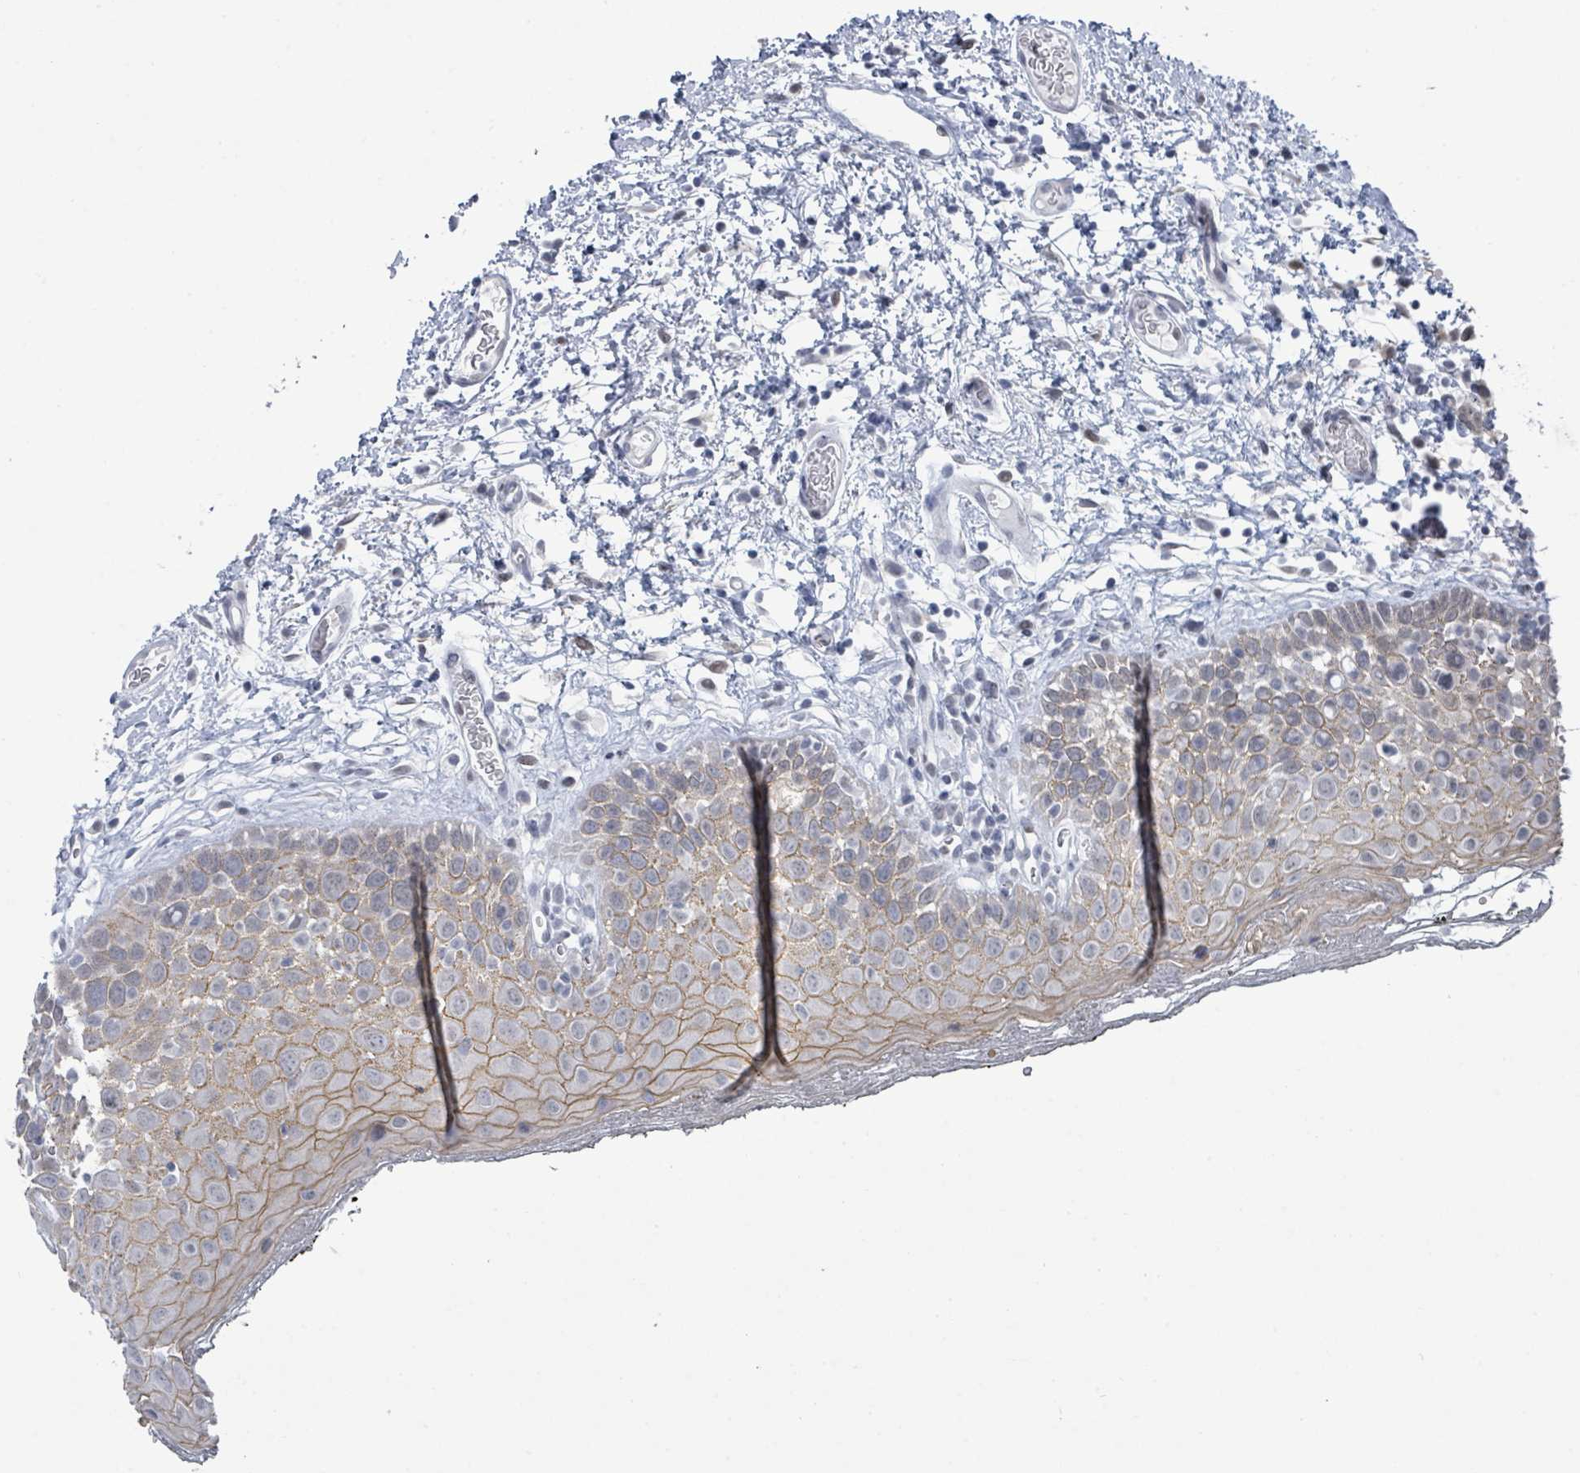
{"staining": {"intensity": "moderate", "quantity": "<25%", "location": "cytoplasmic/membranous"}, "tissue": "oral mucosa", "cell_type": "Squamous epithelial cells", "image_type": "normal", "snomed": [{"axis": "morphology", "description": "Normal tissue, NOS"}, {"axis": "morphology", "description": "Squamous cell carcinoma, NOS"}, {"axis": "topography", "description": "Oral tissue"}, {"axis": "topography", "description": "Tounge, NOS"}, {"axis": "topography", "description": "Head-Neck"}], "caption": "Protein staining by IHC reveals moderate cytoplasmic/membranous expression in about <25% of squamous epithelial cells in normal oral mucosa. (DAB (3,3'-diaminobenzidine) = brown stain, brightfield microscopy at high magnification).", "gene": "CT45A10", "patient": {"sex": "male", "age": 76}}